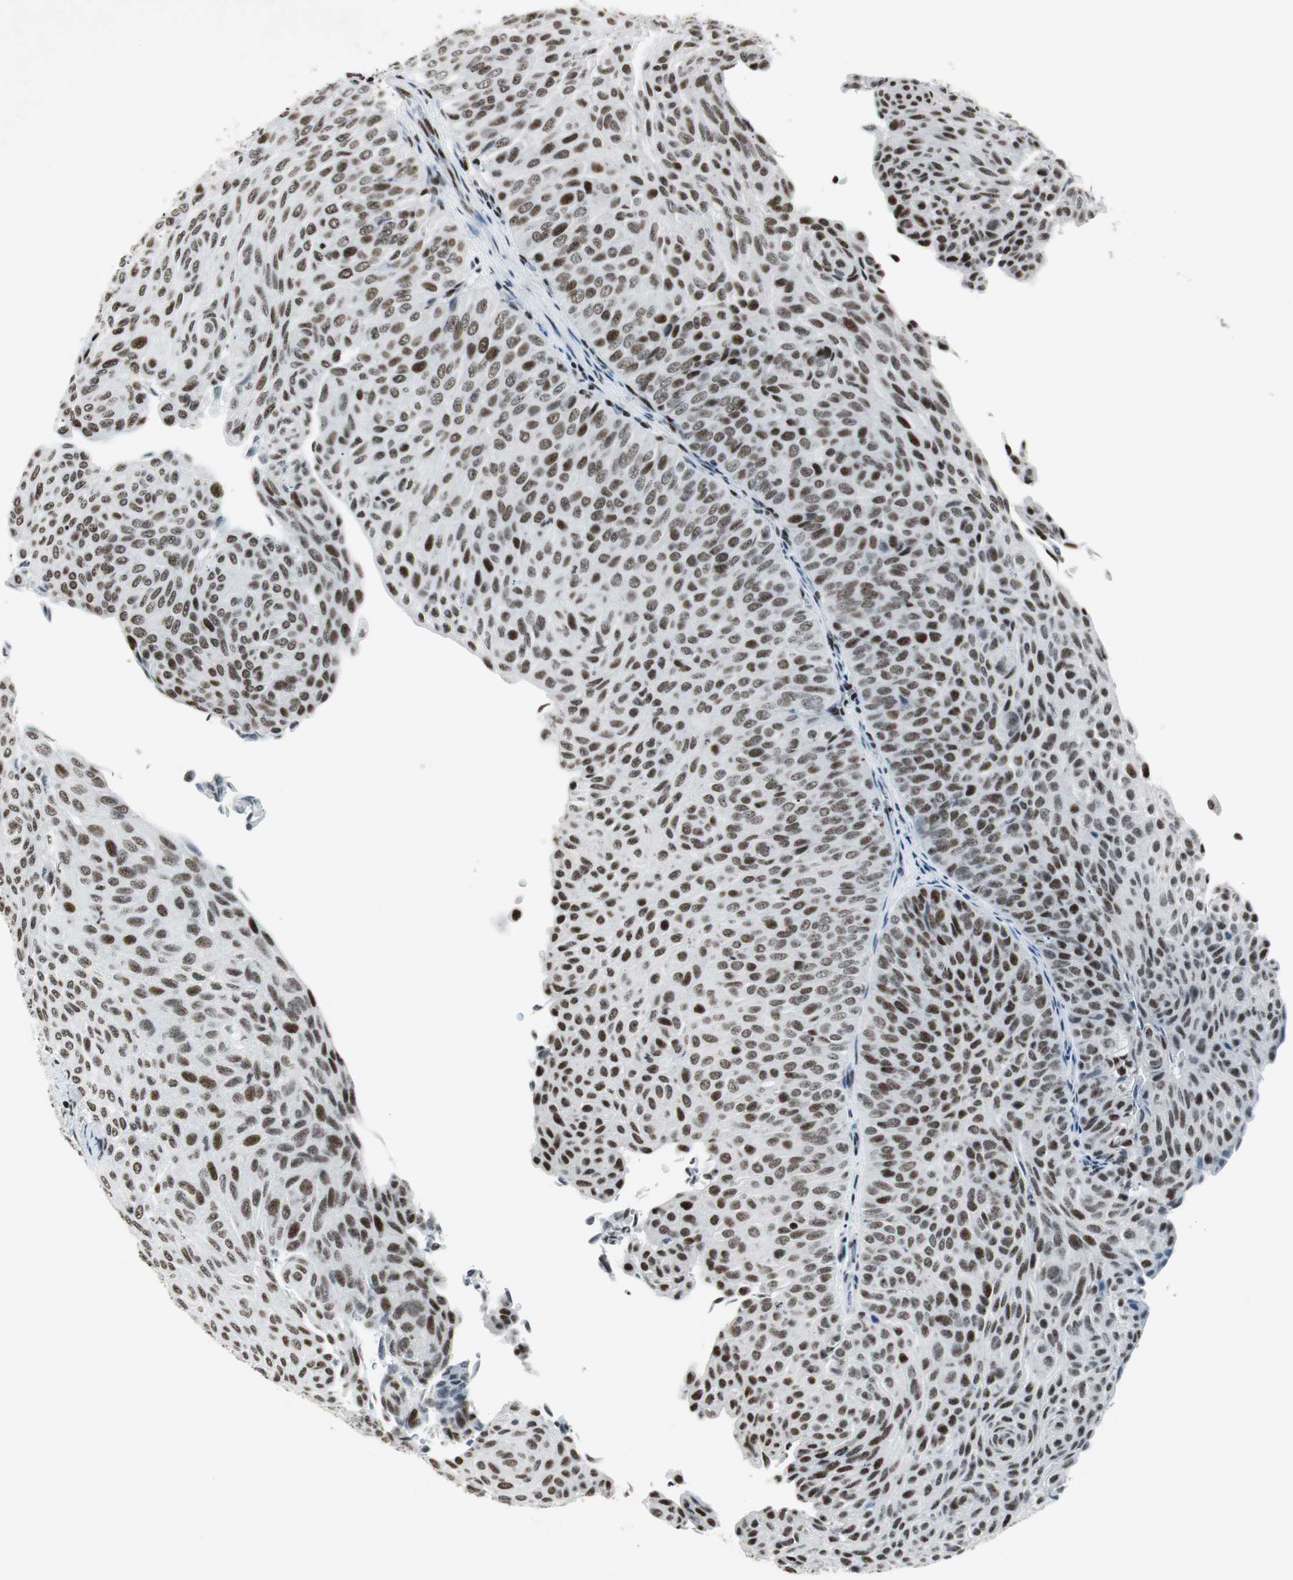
{"staining": {"intensity": "moderate", "quantity": ">75%", "location": "nuclear"}, "tissue": "urothelial cancer", "cell_type": "Tumor cells", "image_type": "cancer", "snomed": [{"axis": "morphology", "description": "Urothelial carcinoma, Low grade"}, {"axis": "topography", "description": "Urinary bladder"}], "caption": "Tumor cells display moderate nuclear expression in approximately >75% of cells in urothelial cancer.", "gene": "RBBP4", "patient": {"sex": "male", "age": 78}}